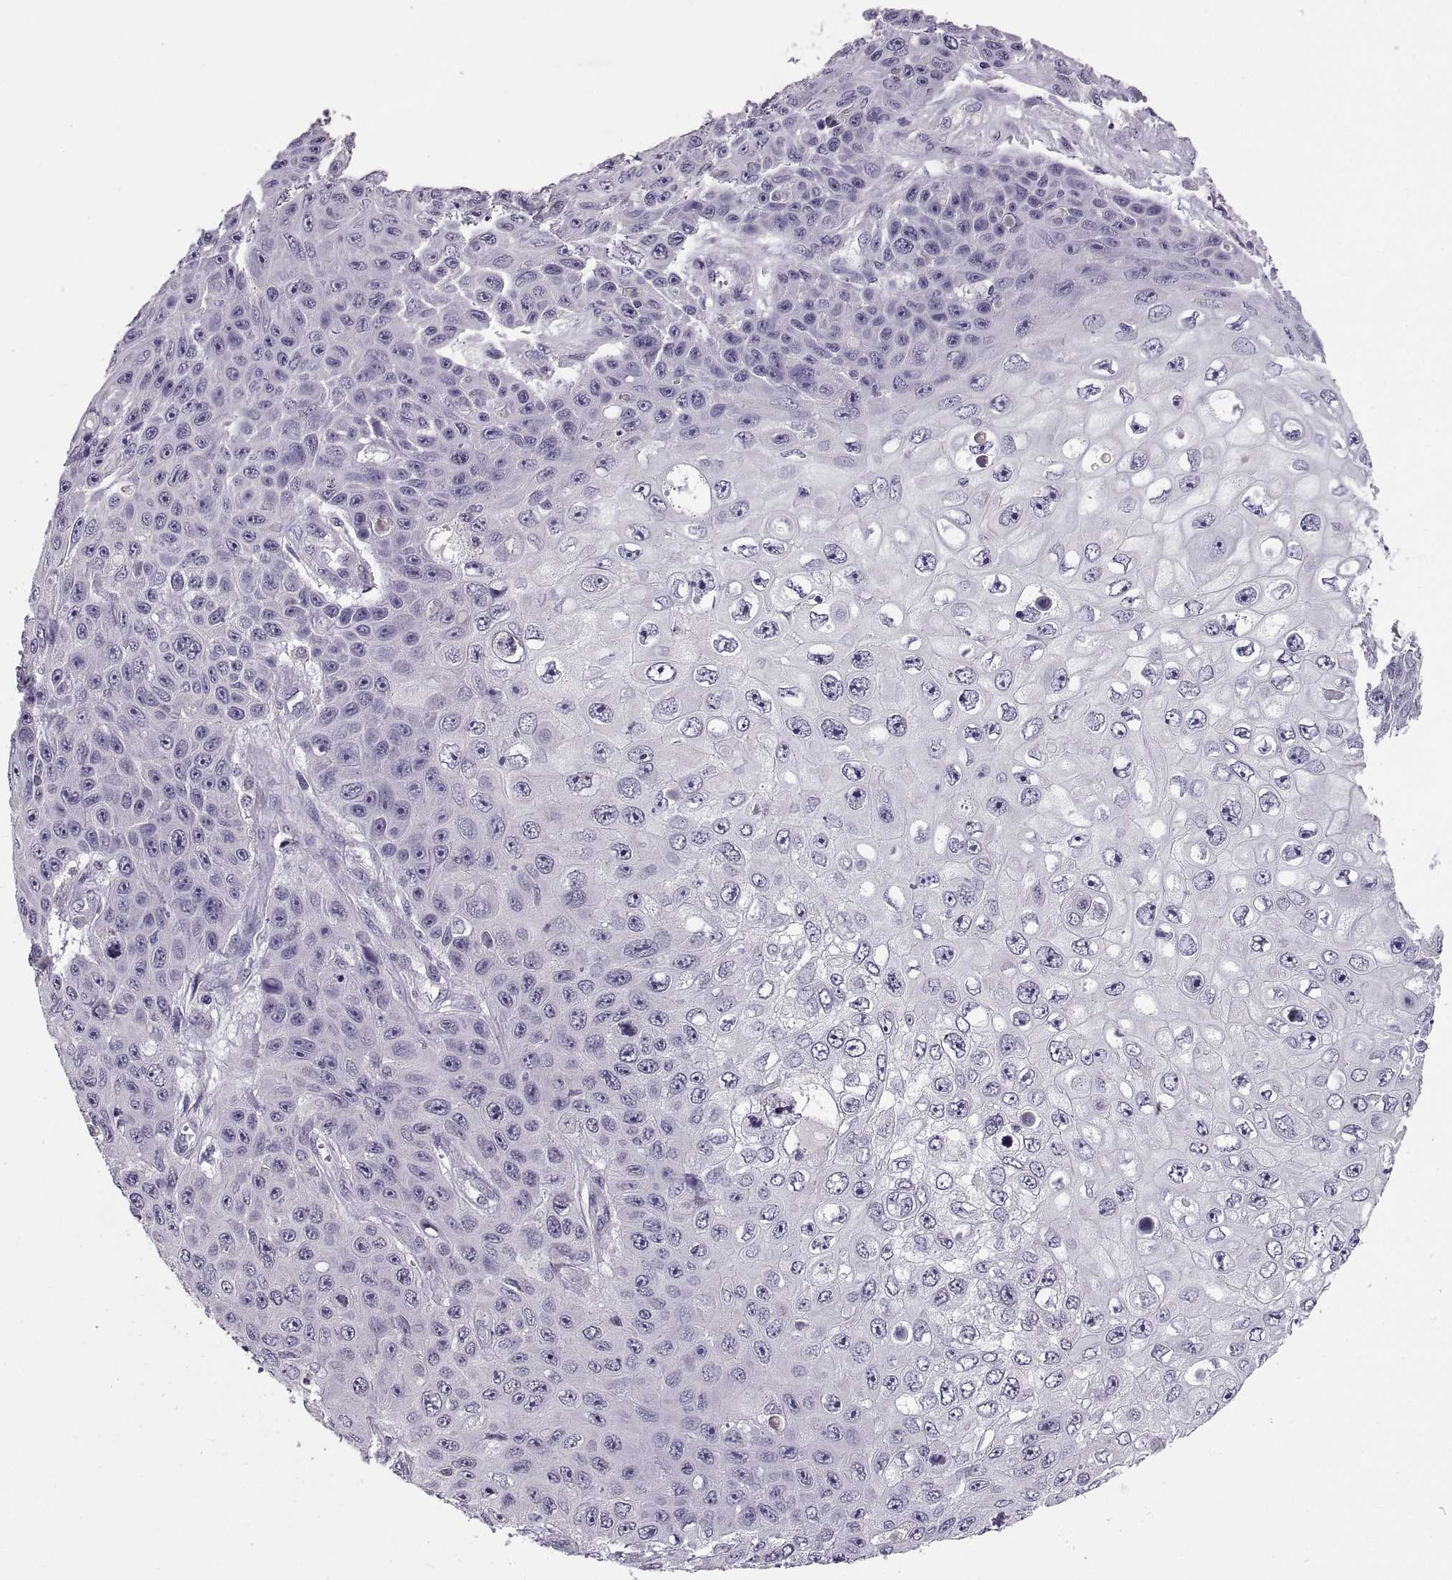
{"staining": {"intensity": "negative", "quantity": "none", "location": "none"}, "tissue": "skin cancer", "cell_type": "Tumor cells", "image_type": "cancer", "snomed": [{"axis": "morphology", "description": "Squamous cell carcinoma, NOS"}, {"axis": "topography", "description": "Skin"}], "caption": "This is a image of IHC staining of squamous cell carcinoma (skin), which shows no positivity in tumor cells. (DAB immunohistochemistry, high magnification).", "gene": "MAGEB18", "patient": {"sex": "male", "age": 82}}